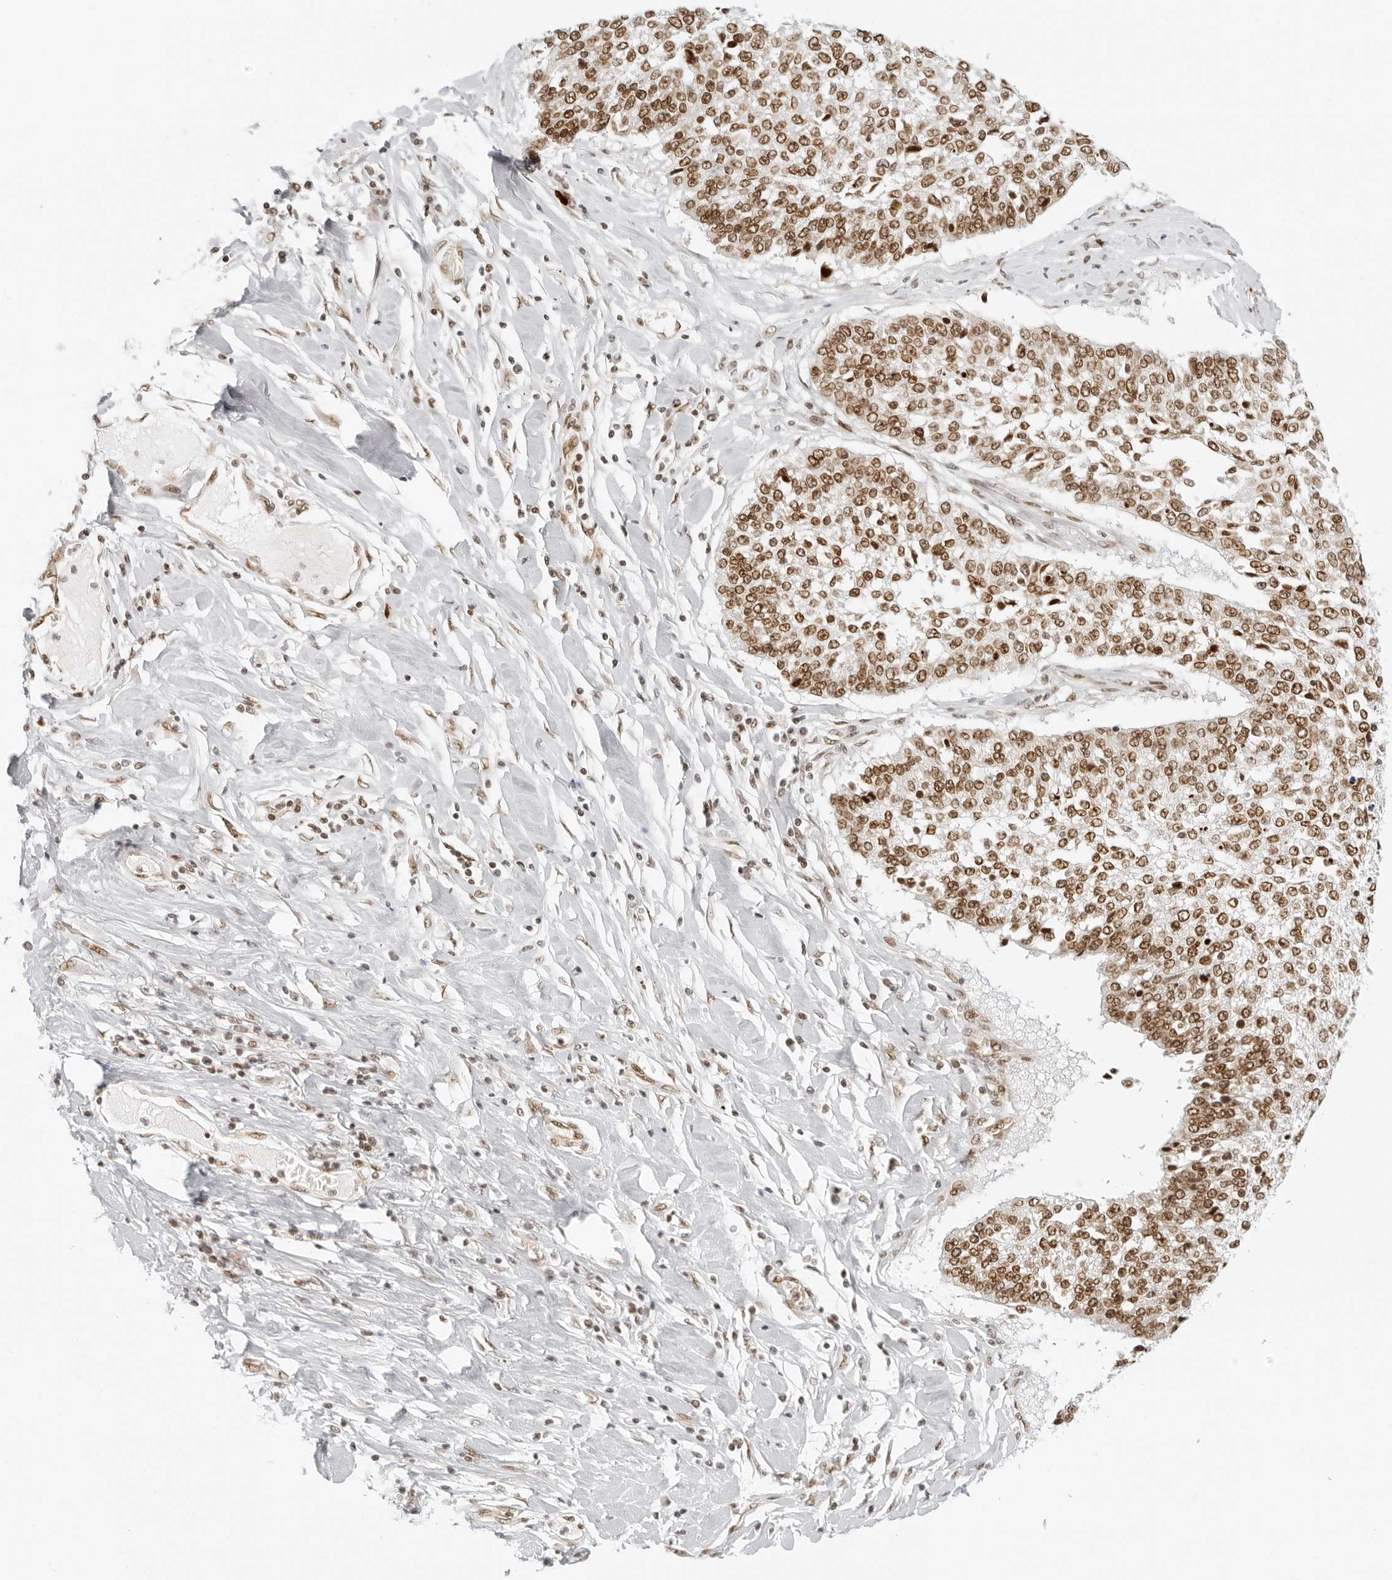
{"staining": {"intensity": "moderate", "quantity": ">75%", "location": "nuclear"}, "tissue": "lung cancer", "cell_type": "Tumor cells", "image_type": "cancer", "snomed": [{"axis": "morphology", "description": "Normal tissue, NOS"}, {"axis": "morphology", "description": "Squamous cell carcinoma, NOS"}, {"axis": "topography", "description": "Cartilage tissue"}, {"axis": "topography", "description": "Bronchus"}, {"axis": "topography", "description": "Lung"}, {"axis": "topography", "description": "Peripheral nerve tissue"}], "caption": "Lung cancer (squamous cell carcinoma) tissue demonstrates moderate nuclear expression in about >75% of tumor cells", "gene": "RCC1", "patient": {"sex": "female", "age": 49}}